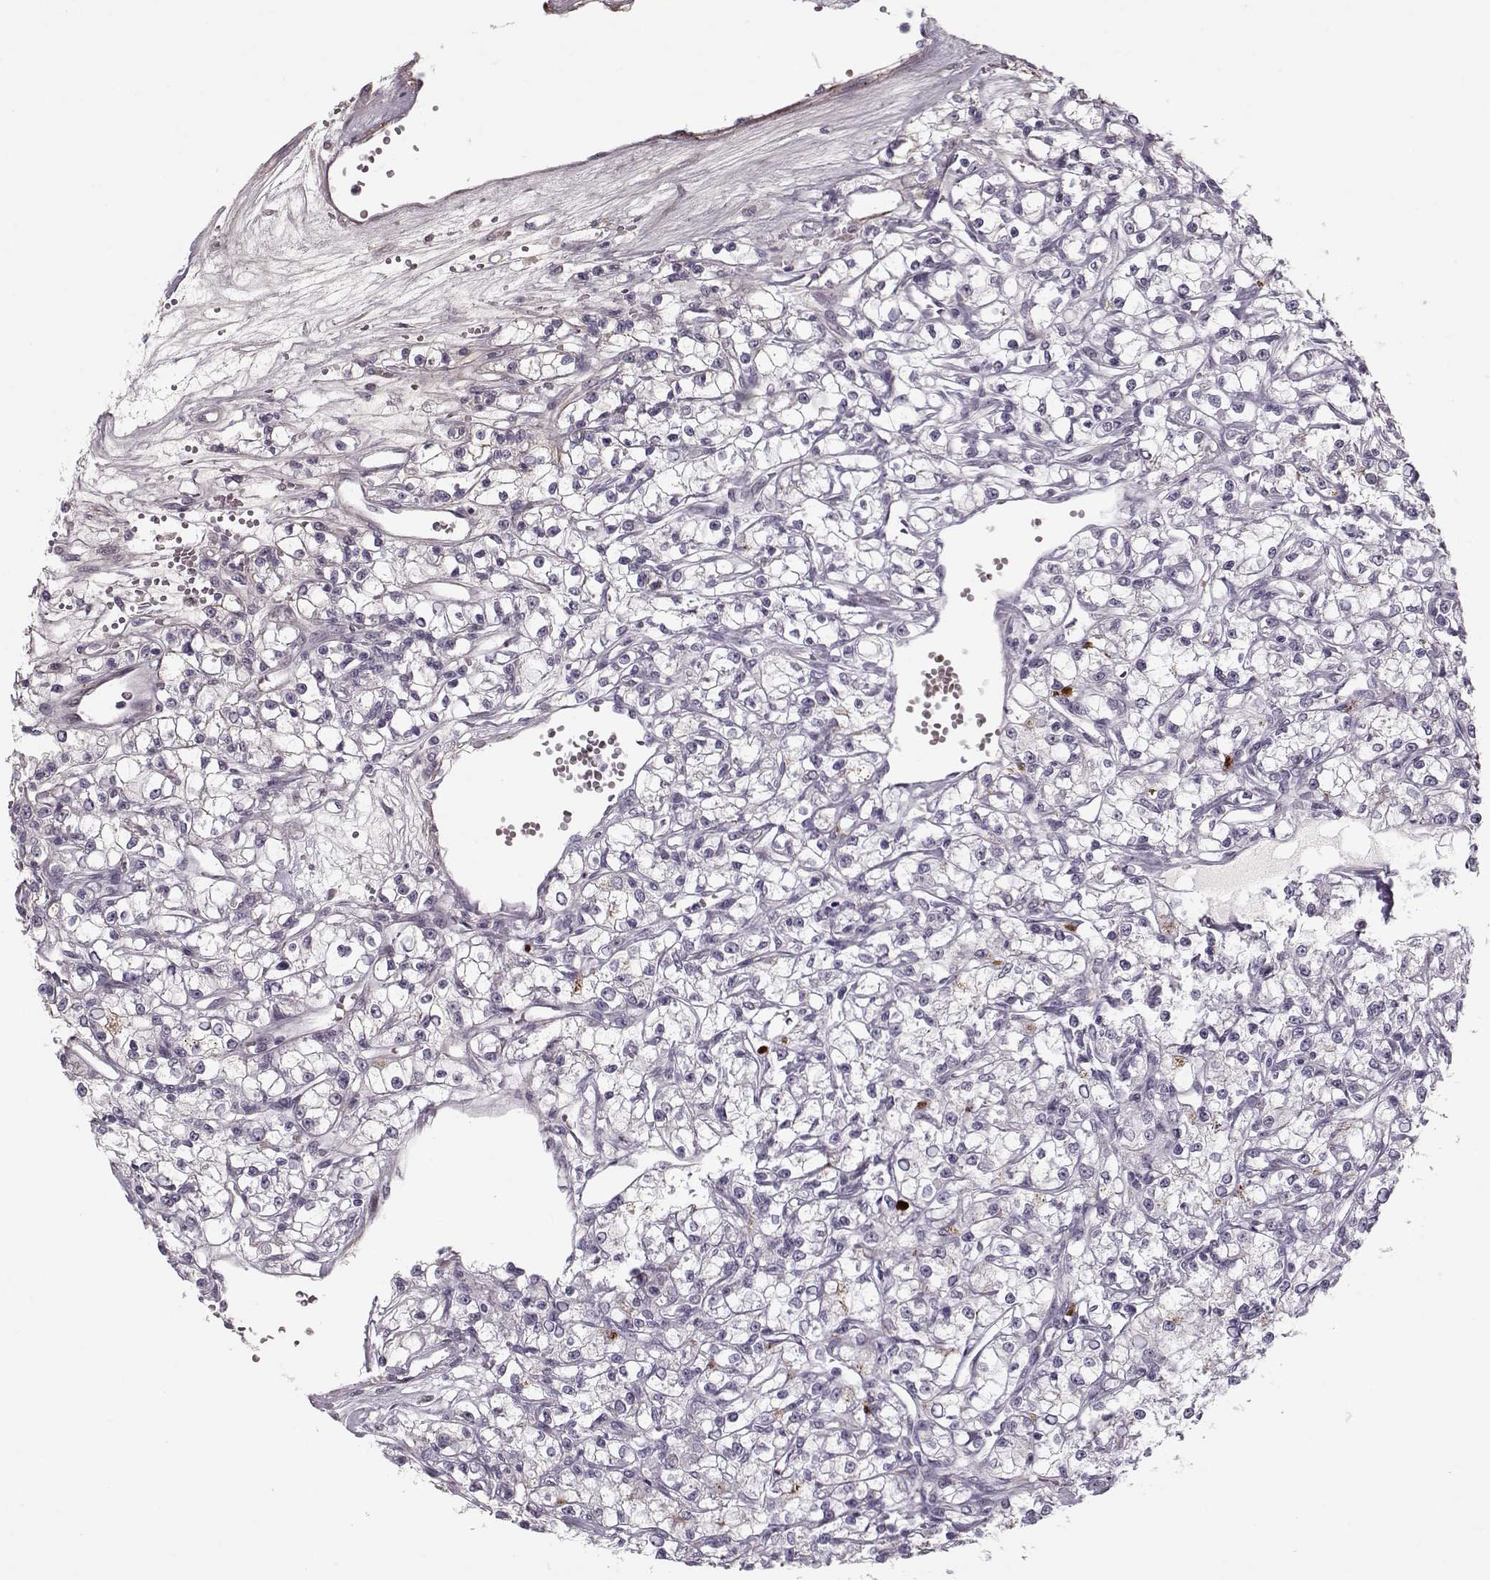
{"staining": {"intensity": "negative", "quantity": "none", "location": "none"}, "tissue": "renal cancer", "cell_type": "Tumor cells", "image_type": "cancer", "snomed": [{"axis": "morphology", "description": "Adenocarcinoma, NOS"}, {"axis": "topography", "description": "Kidney"}], "caption": "DAB (3,3'-diaminobenzidine) immunohistochemical staining of human renal adenocarcinoma demonstrates no significant positivity in tumor cells.", "gene": "DNAI3", "patient": {"sex": "female", "age": 59}}